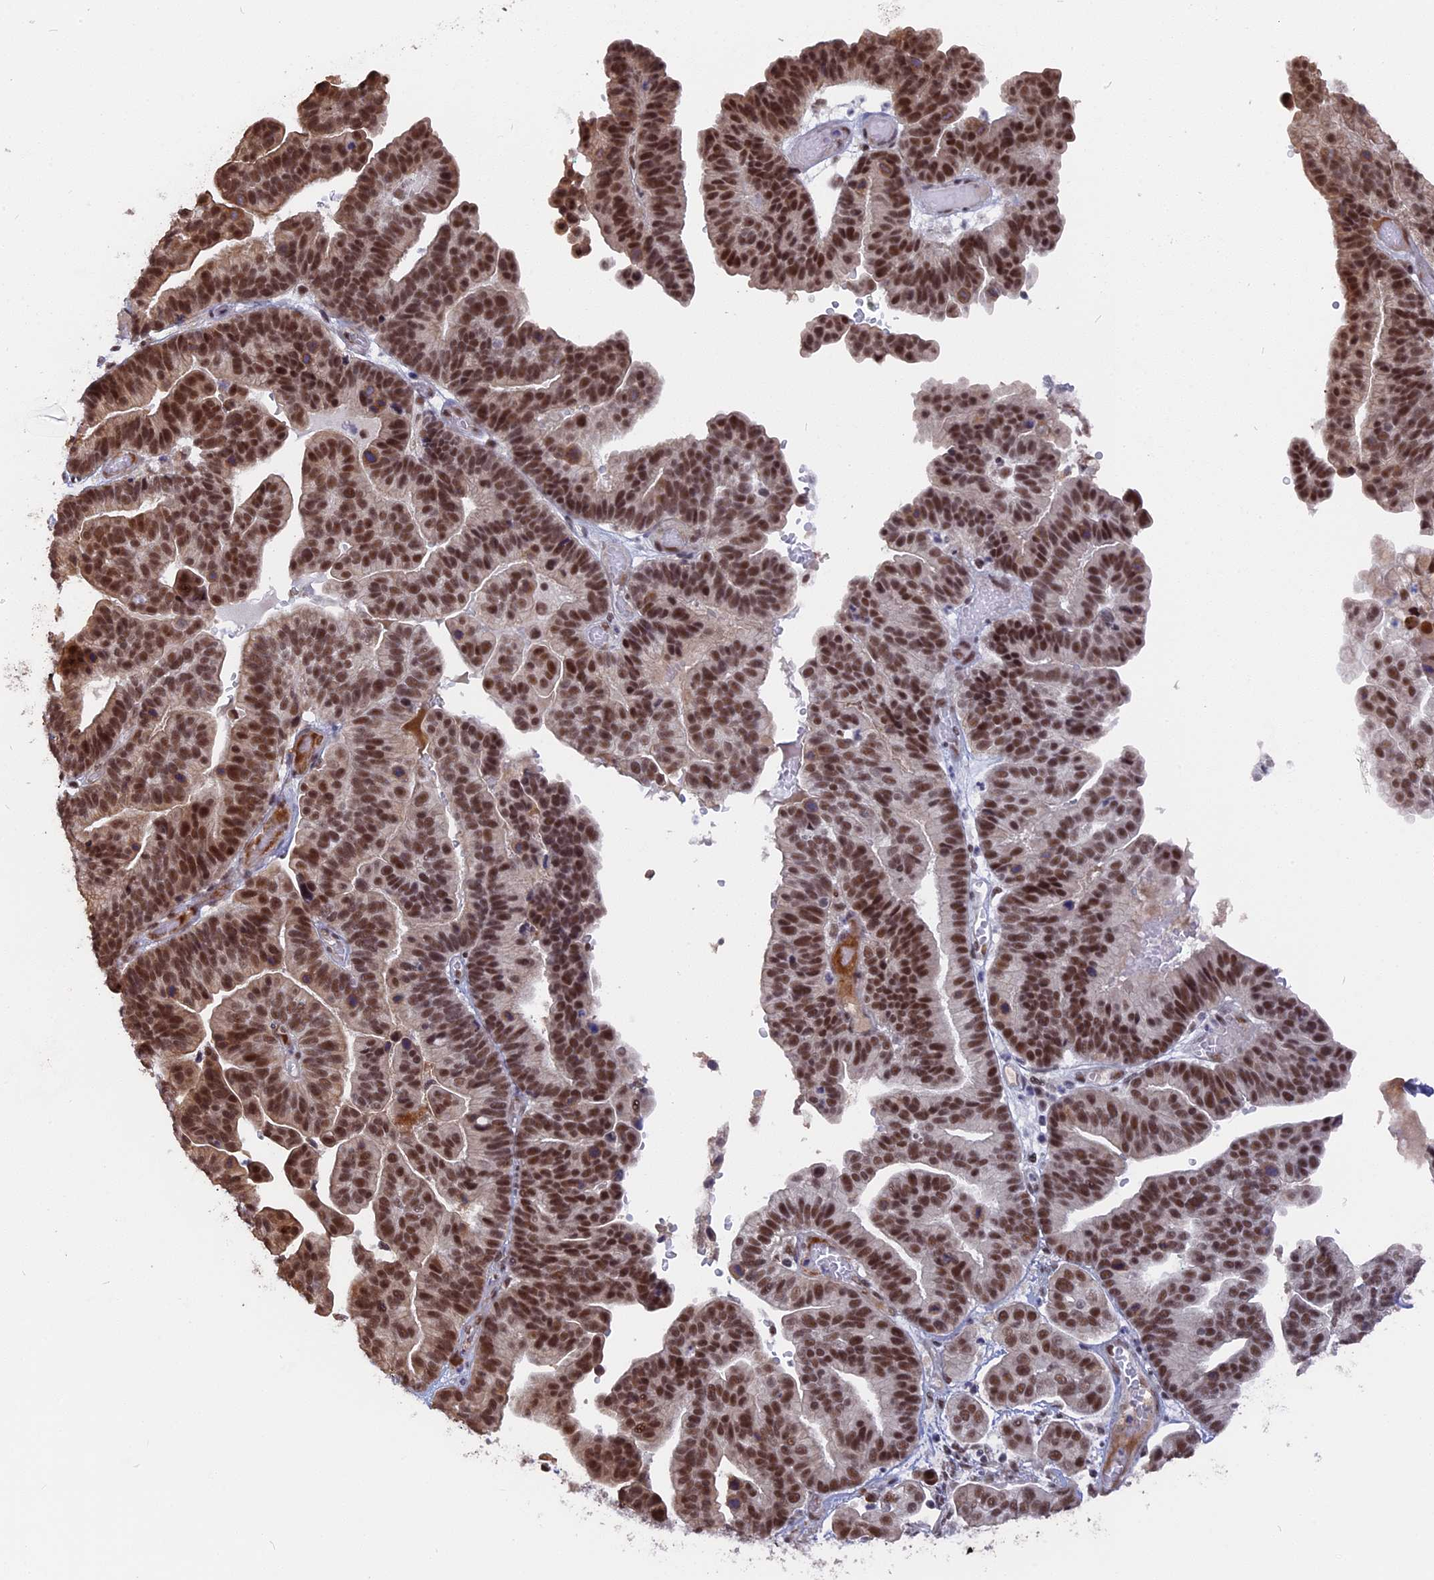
{"staining": {"intensity": "moderate", "quantity": ">75%", "location": "nuclear"}, "tissue": "ovarian cancer", "cell_type": "Tumor cells", "image_type": "cancer", "snomed": [{"axis": "morphology", "description": "Cystadenocarcinoma, serous, NOS"}, {"axis": "topography", "description": "Ovary"}], "caption": "Human ovarian serous cystadenocarcinoma stained with a protein marker displays moderate staining in tumor cells.", "gene": "SF3A2", "patient": {"sex": "female", "age": 56}}